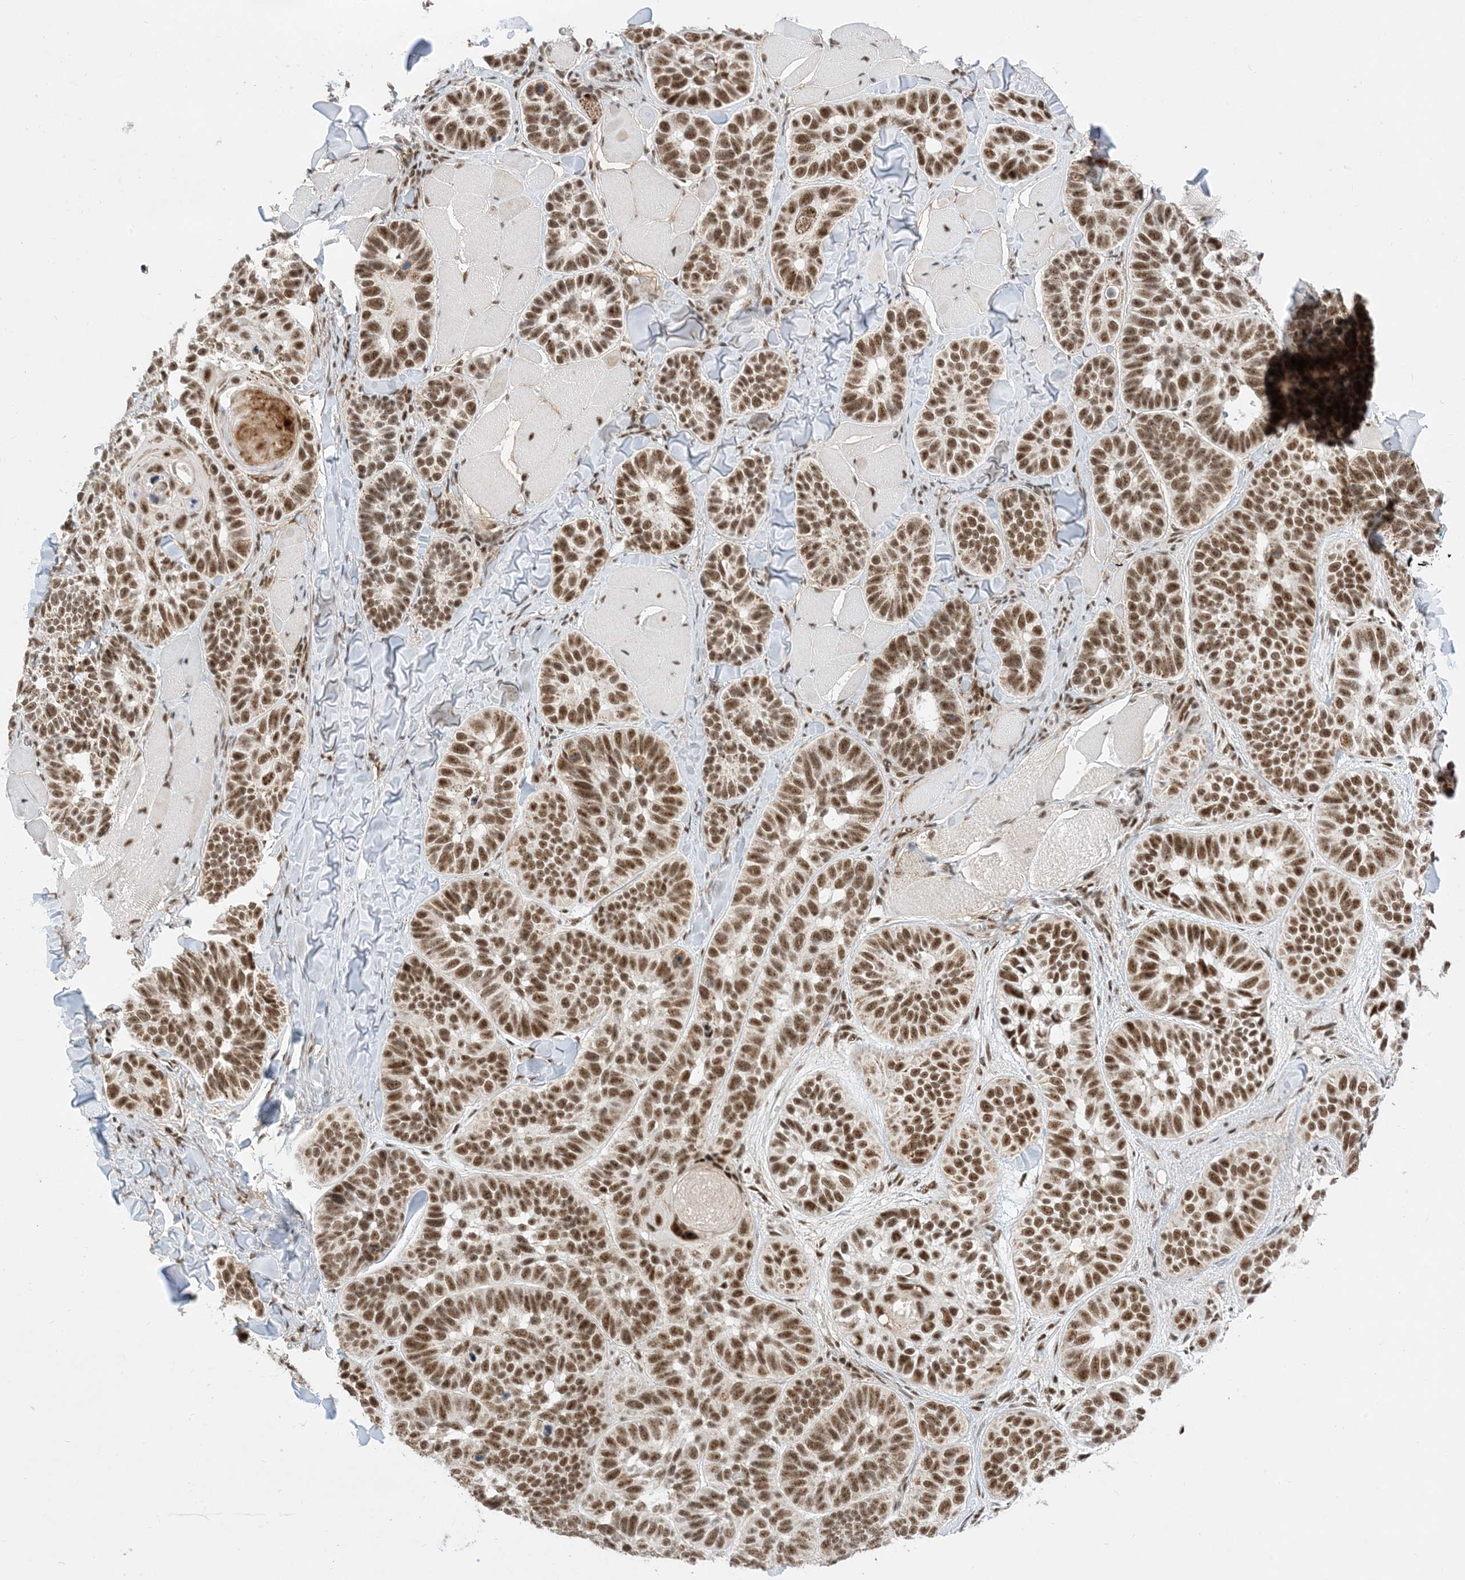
{"staining": {"intensity": "strong", "quantity": ">75%", "location": "nuclear"}, "tissue": "skin cancer", "cell_type": "Tumor cells", "image_type": "cancer", "snomed": [{"axis": "morphology", "description": "Basal cell carcinoma"}, {"axis": "topography", "description": "Skin"}], "caption": "A histopathology image showing strong nuclear positivity in about >75% of tumor cells in skin basal cell carcinoma, as visualized by brown immunohistochemical staining.", "gene": "SF3A3", "patient": {"sex": "male", "age": 62}}